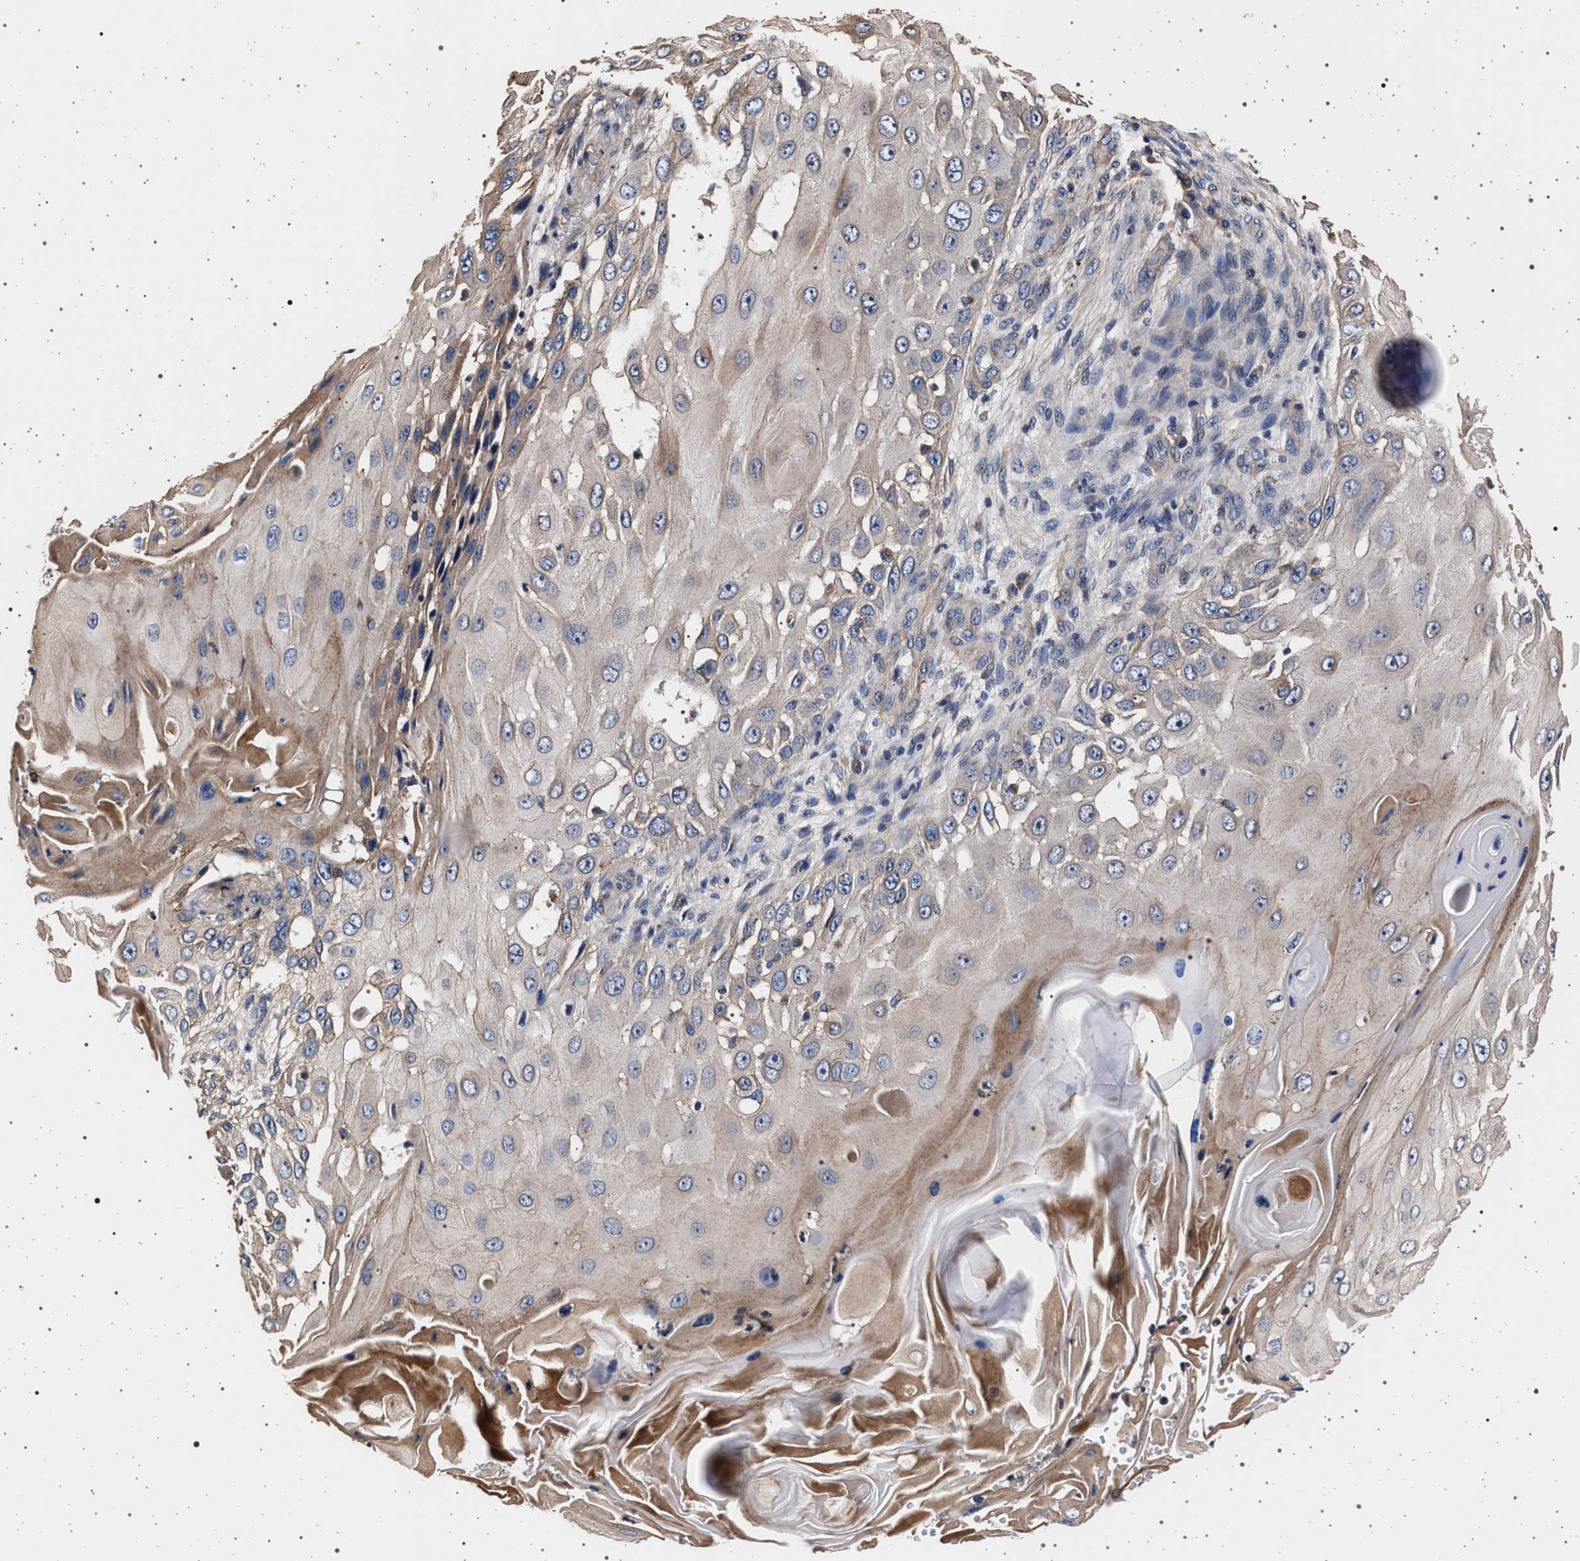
{"staining": {"intensity": "weak", "quantity": "<25%", "location": "cytoplasmic/membranous"}, "tissue": "skin cancer", "cell_type": "Tumor cells", "image_type": "cancer", "snomed": [{"axis": "morphology", "description": "Squamous cell carcinoma, NOS"}, {"axis": "topography", "description": "Skin"}], "caption": "There is no significant positivity in tumor cells of squamous cell carcinoma (skin).", "gene": "KCNK6", "patient": {"sex": "female", "age": 44}}